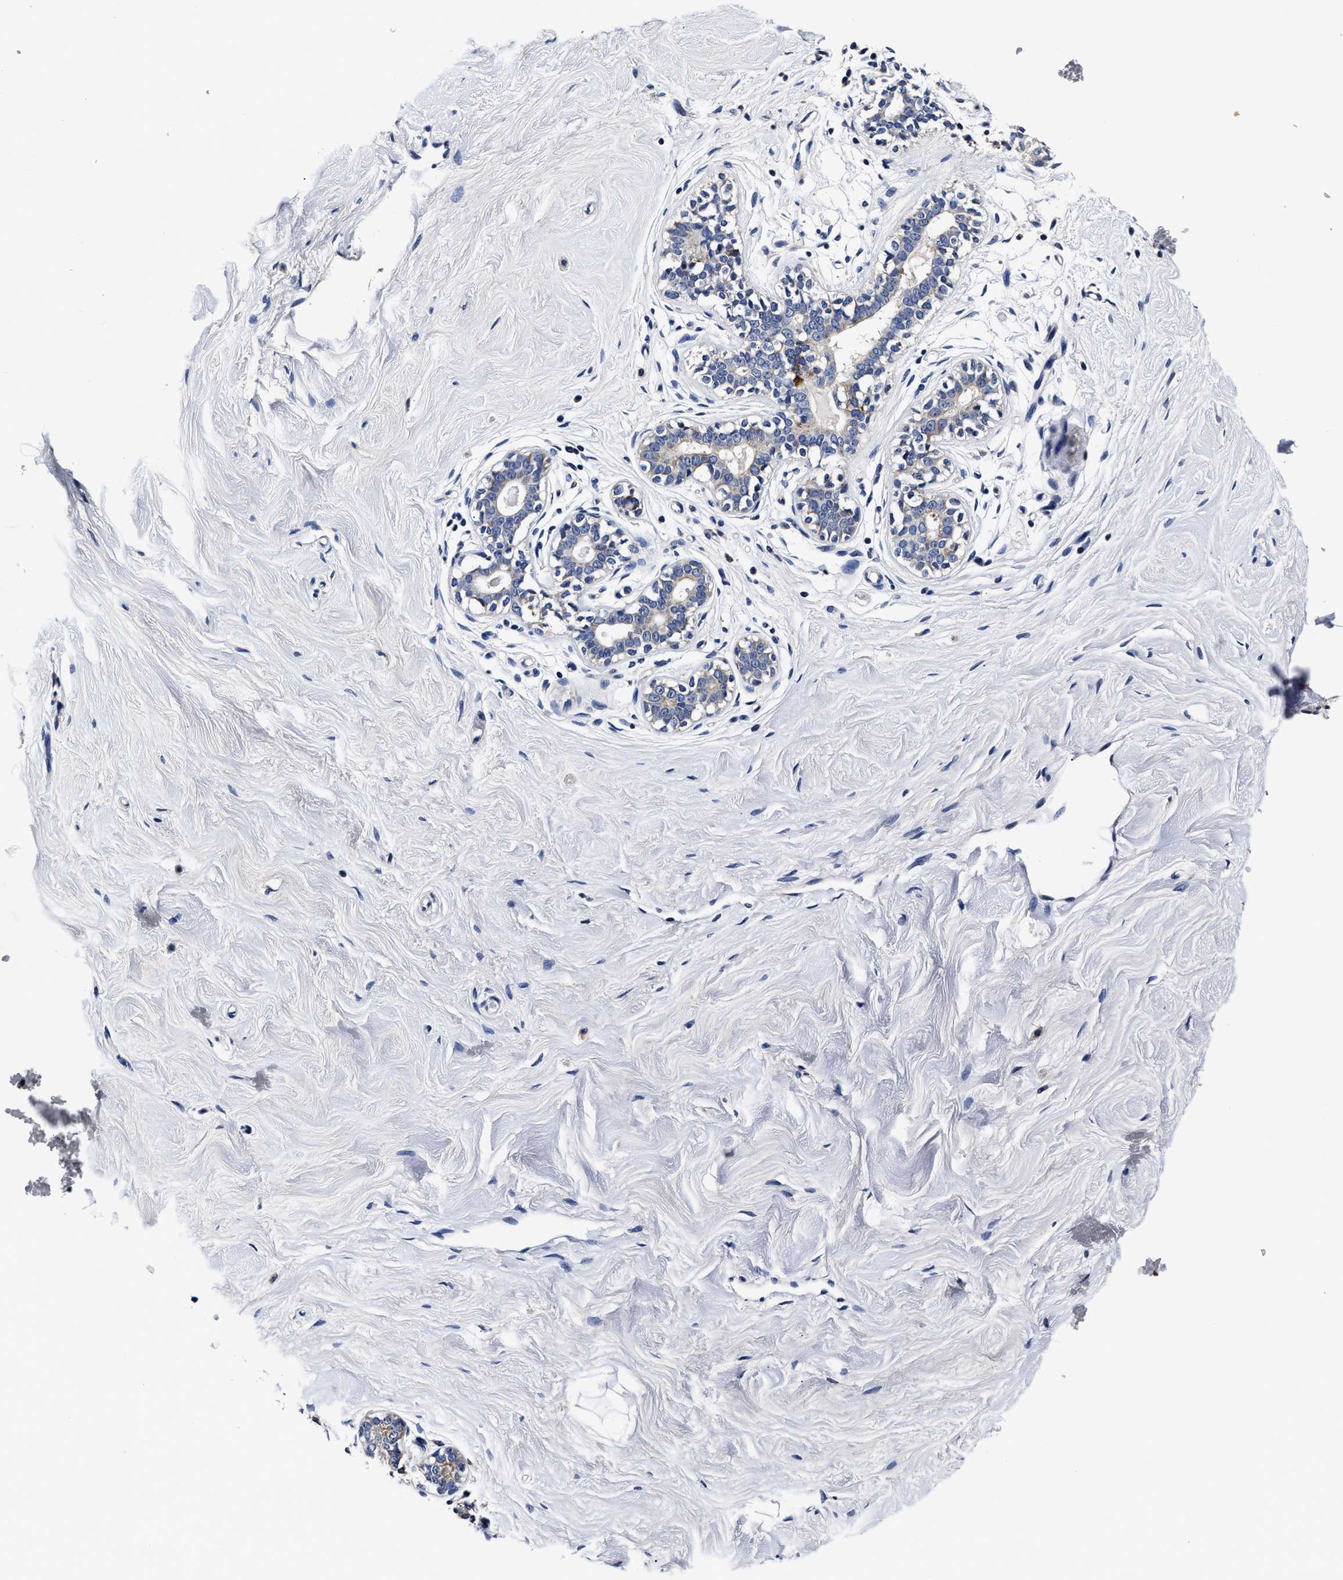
{"staining": {"intensity": "negative", "quantity": "none", "location": "none"}, "tissue": "breast", "cell_type": "Adipocytes", "image_type": "normal", "snomed": [{"axis": "morphology", "description": "Normal tissue, NOS"}, {"axis": "topography", "description": "Breast"}], "caption": "Immunohistochemical staining of benign human breast shows no significant positivity in adipocytes.", "gene": "OLFML2A", "patient": {"sex": "female", "age": 23}}